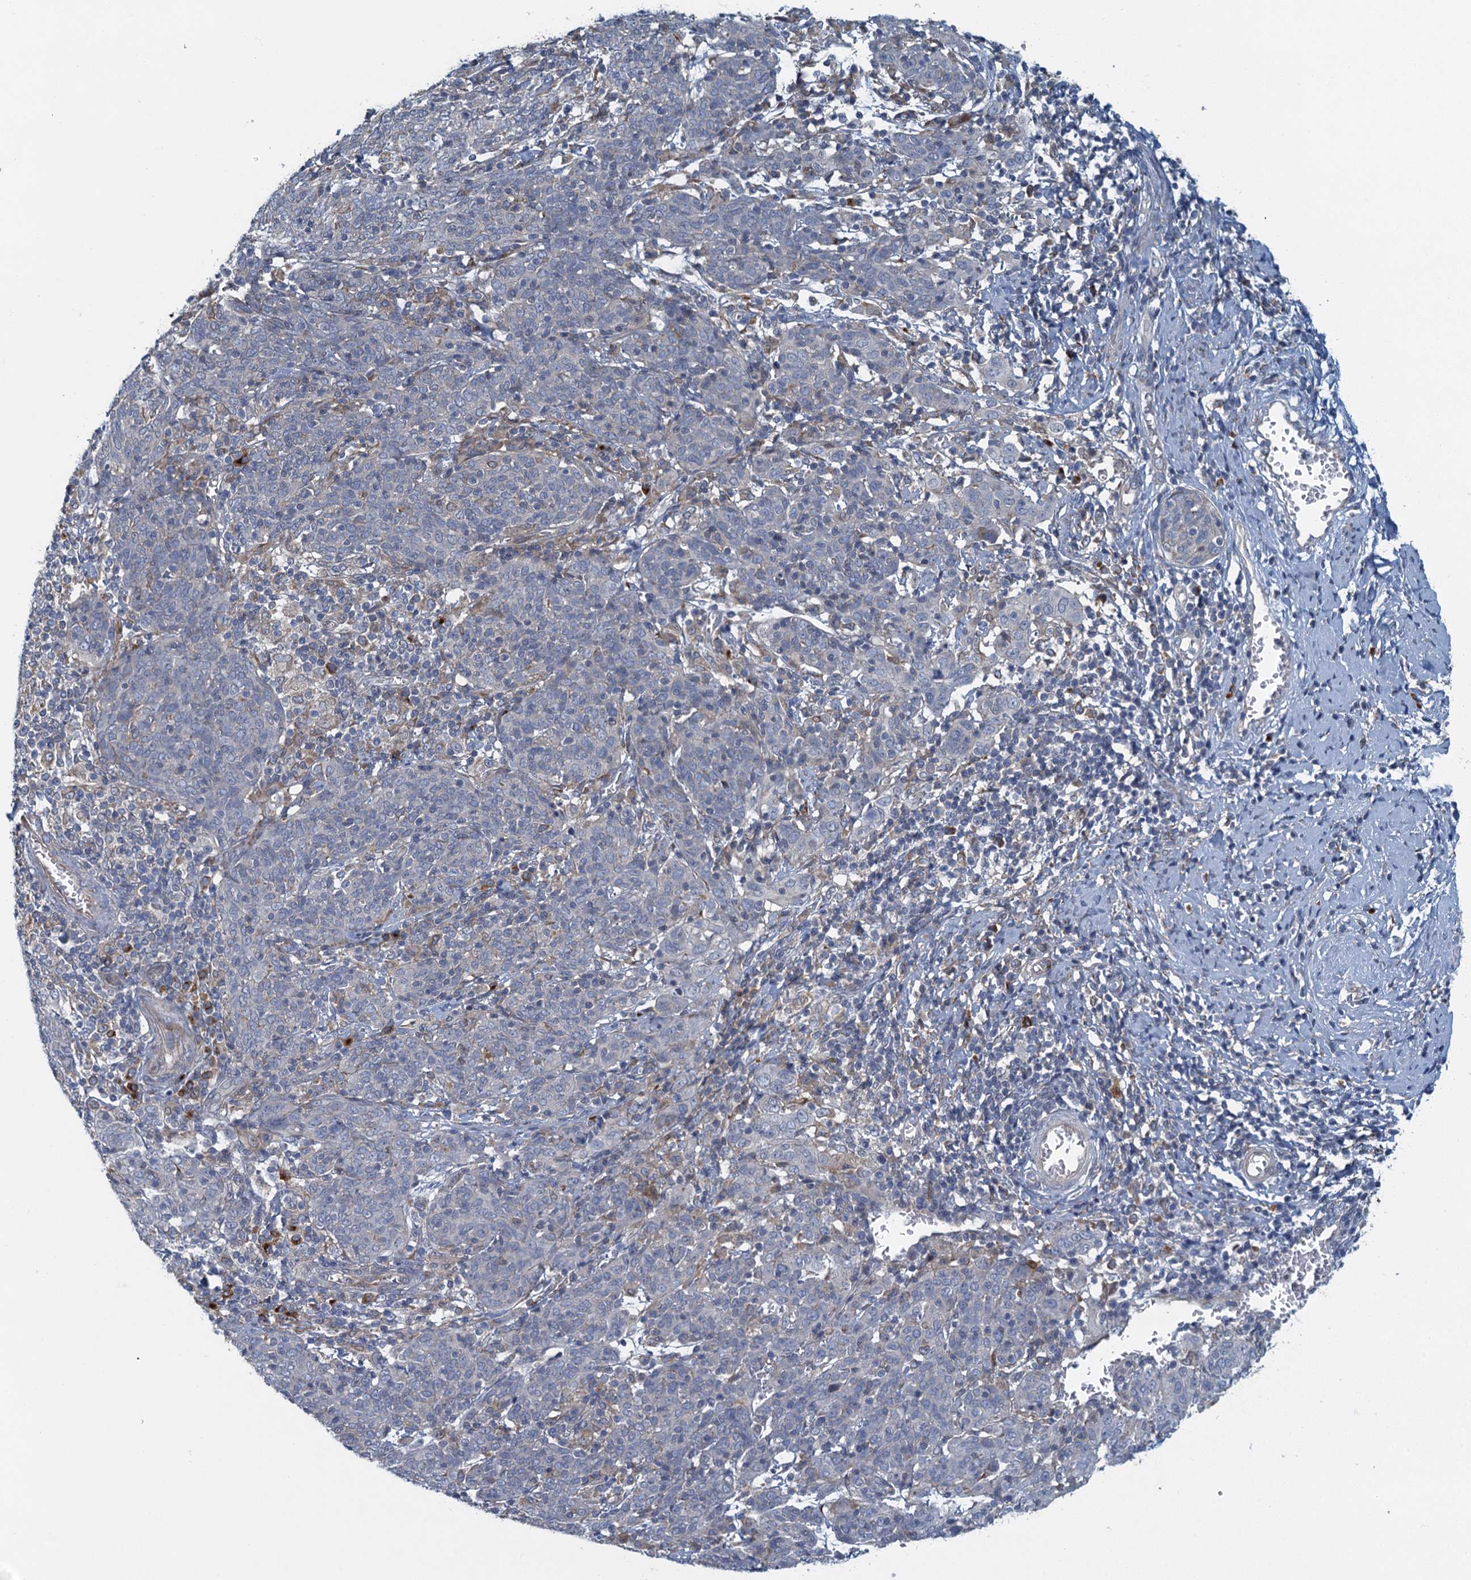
{"staining": {"intensity": "negative", "quantity": "none", "location": "none"}, "tissue": "cervical cancer", "cell_type": "Tumor cells", "image_type": "cancer", "snomed": [{"axis": "morphology", "description": "Squamous cell carcinoma, NOS"}, {"axis": "topography", "description": "Cervix"}], "caption": "Protein analysis of cervical cancer (squamous cell carcinoma) demonstrates no significant expression in tumor cells.", "gene": "ALG2", "patient": {"sex": "female", "age": 67}}